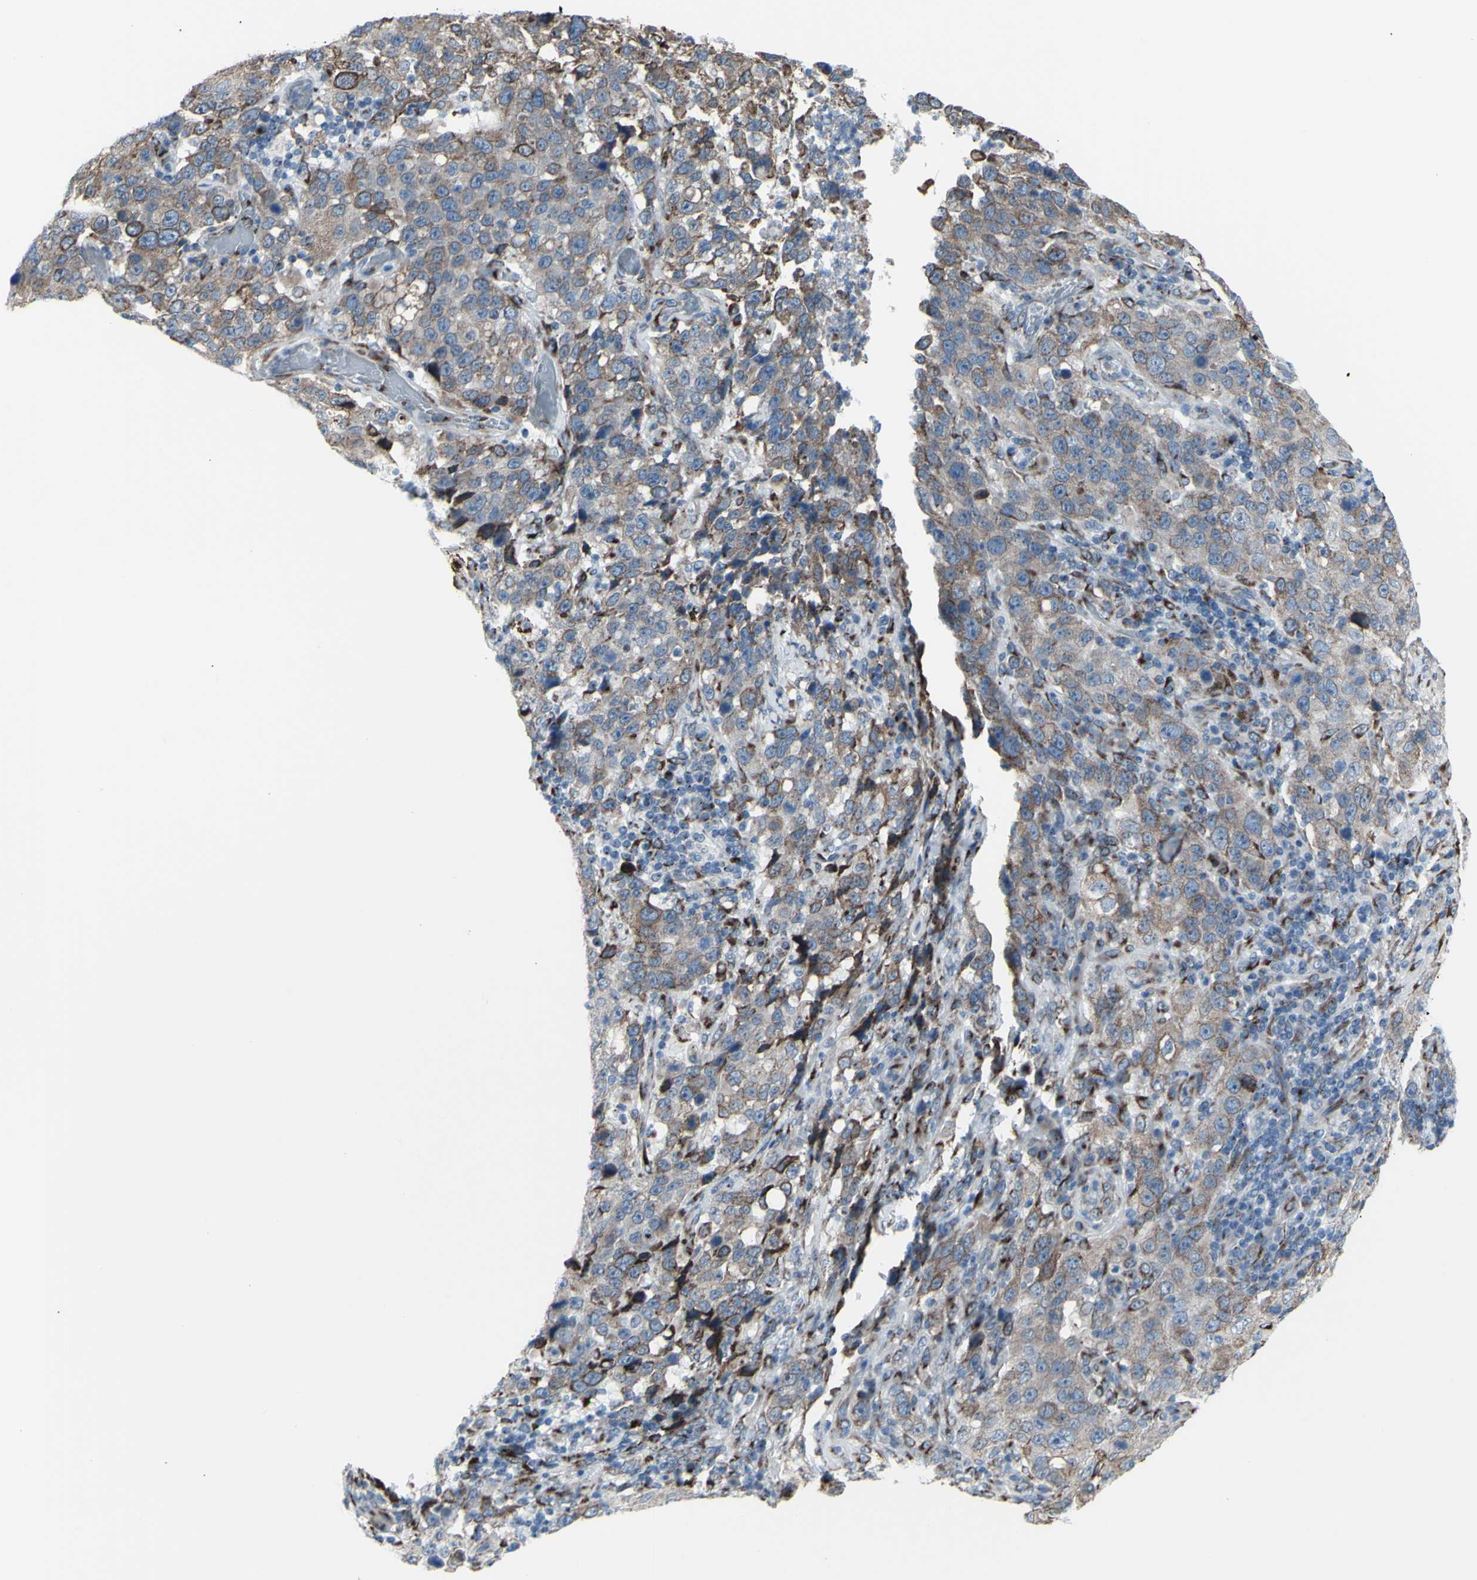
{"staining": {"intensity": "weak", "quantity": ">75%", "location": "cytoplasmic/membranous"}, "tissue": "stomach cancer", "cell_type": "Tumor cells", "image_type": "cancer", "snomed": [{"axis": "morphology", "description": "Normal tissue, NOS"}, {"axis": "morphology", "description": "Adenocarcinoma, NOS"}, {"axis": "topography", "description": "Stomach"}], "caption": "IHC of stomach cancer reveals low levels of weak cytoplasmic/membranous positivity in about >75% of tumor cells.", "gene": "GLG1", "patient": {"sex": "male", "age": 48}}